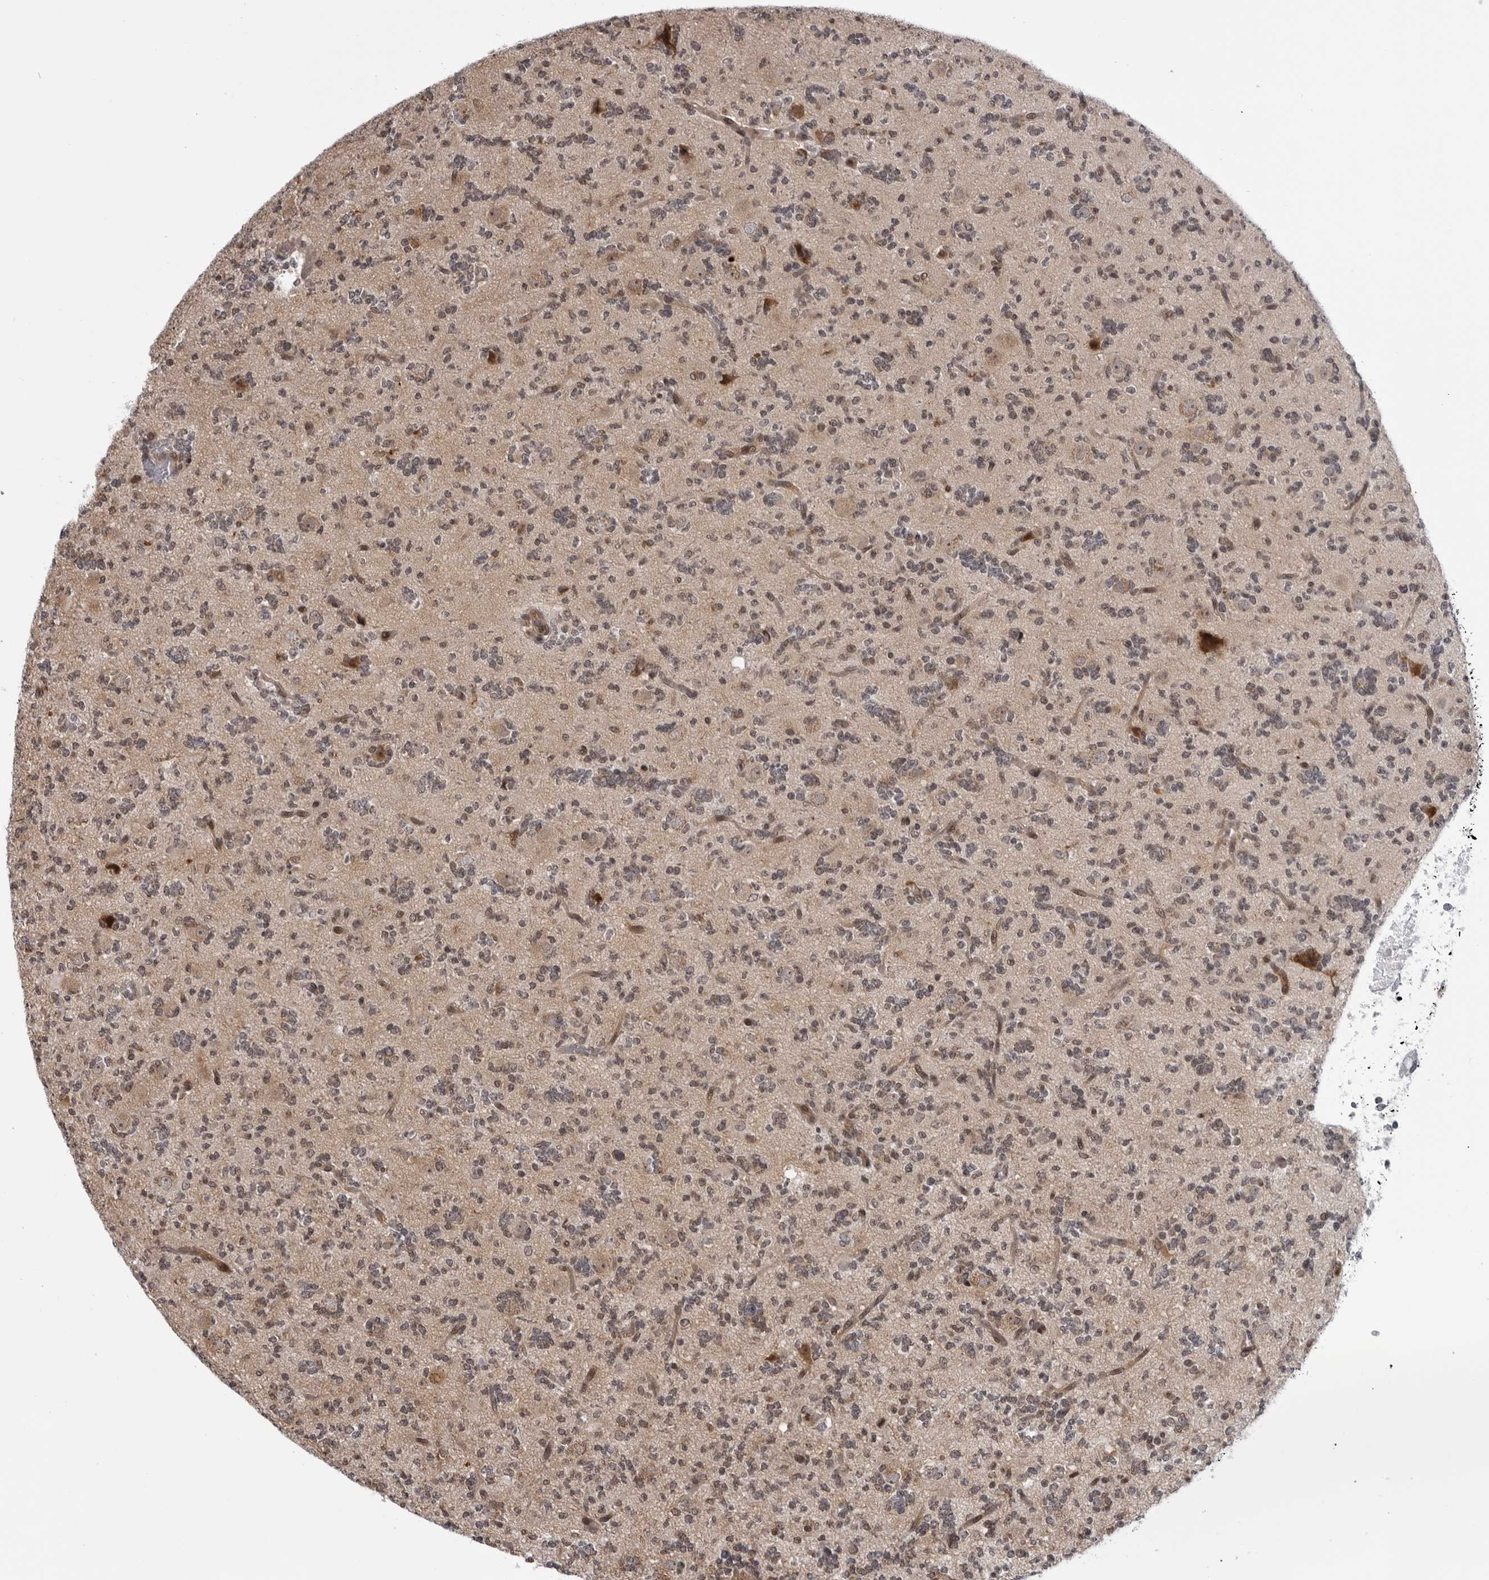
{"staining": {"intensity": "weak", "quantity": "25%-75%", "location": "cytoplasmic/membranous,nuclear"}, "tissue": "glioma", "cell_type": "Tumor cells", "image_type": "cancer", "snomed": [{"axis": "morphology", "description": "Glioma, malignant, High grade"}, {"axis": "topography", "description": "Brain"}], "caption": "High-power microscopy captured an IHC photomicrograph of glioma, revealing weak cytoplasmic/membranous and nuclear expression in about 25%-75% of tumor cells.", "gene": "GCSAML", "patient": {"sex": "female", "age": 62}}